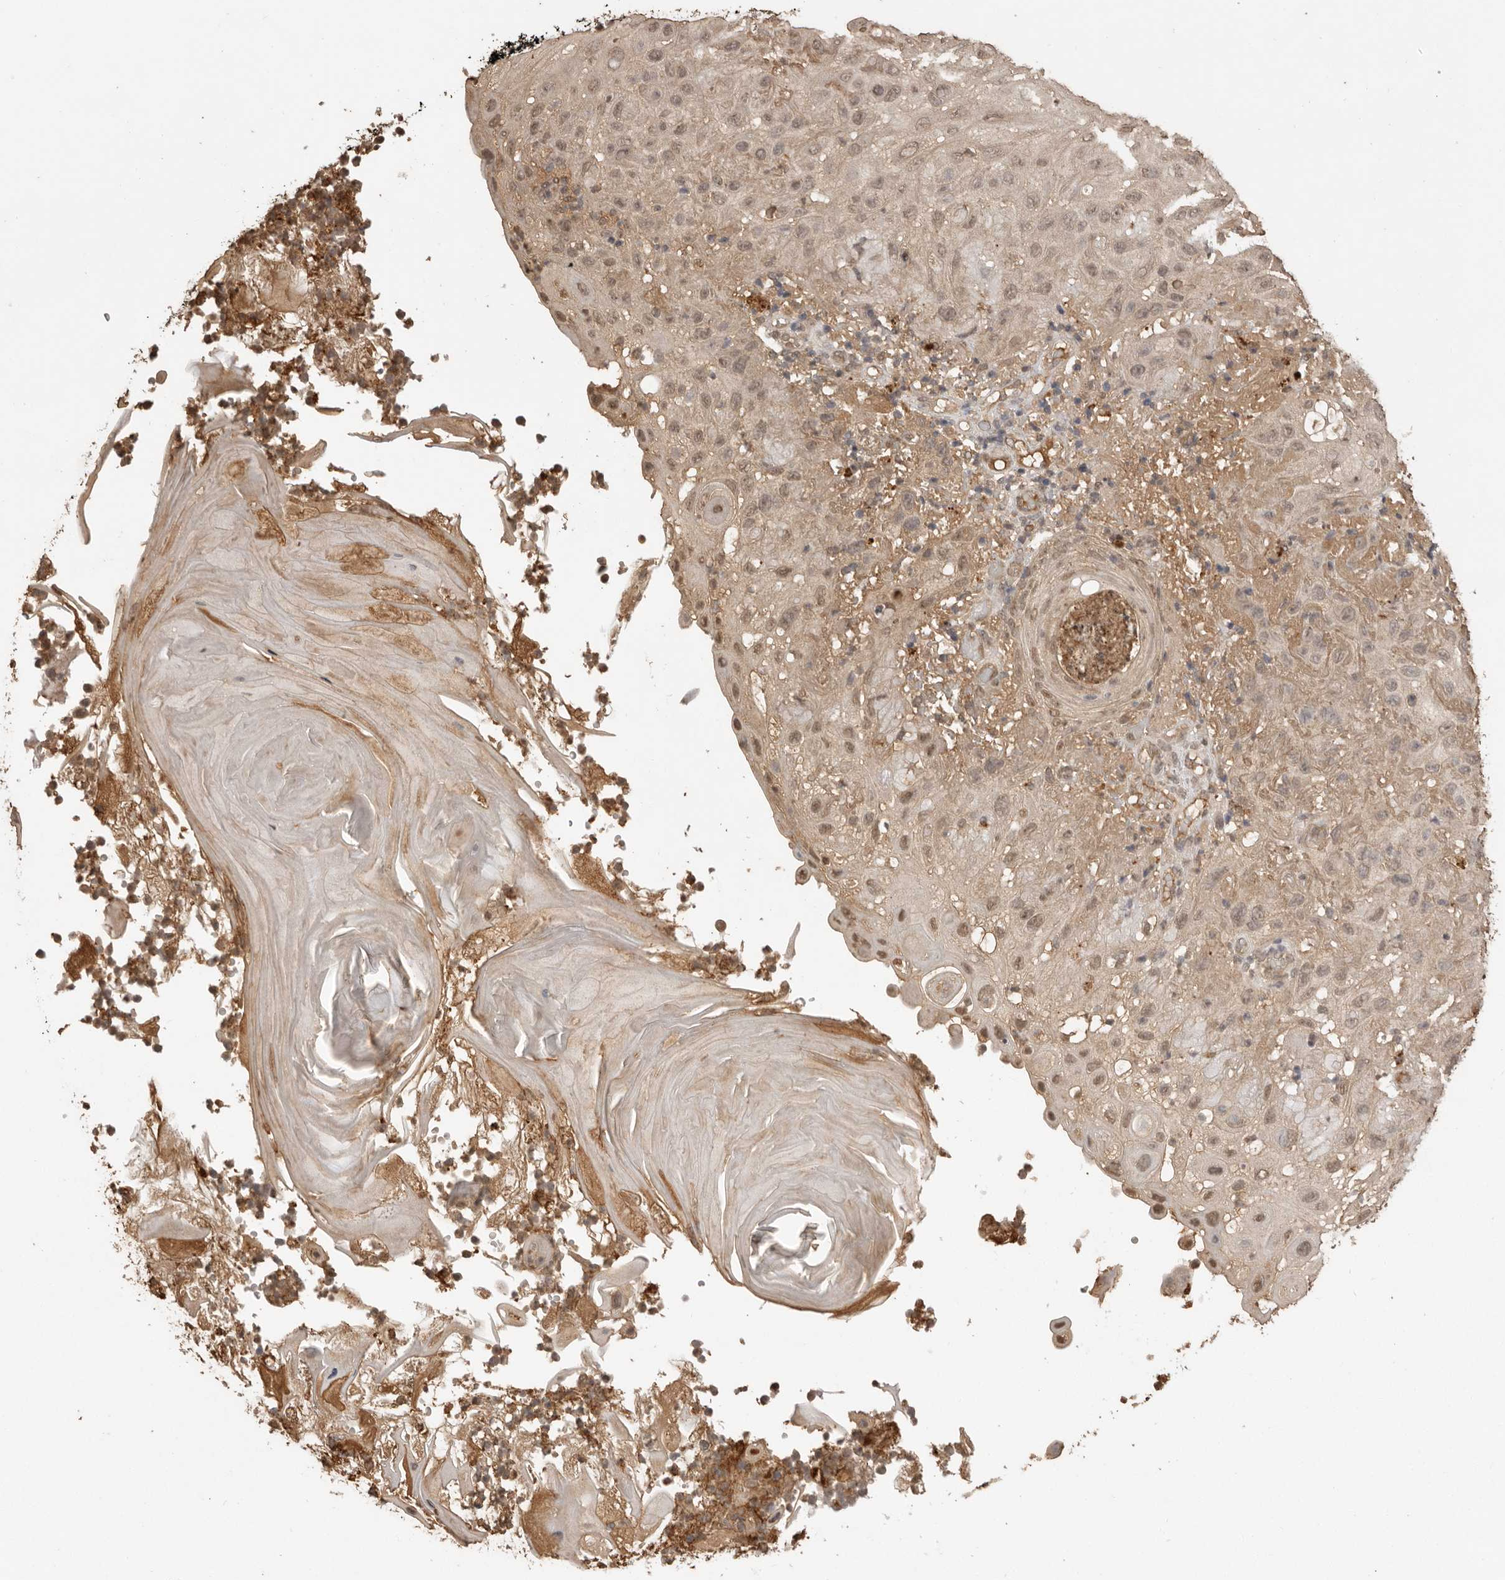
{"staining": {"intensity": "weak", "quantity": "25%-75%", "location": "nuclear"}, "tissue": "skin cancer", "cell_type": "Tumor cells", "image_type": "cancer", "snomed": [{"axis": "morphology", "description": "Normal tissue, NOS"}, {"axis": "morphology", "description": "Squamous cell carcinoma, NOS"}, {"axis": "topography", "description": "Skin"}], "caption": "This histopathology image reveals immunohistochemistry (IHC) staining of skin cancer, with low weak nuclear staining in approximately 25%-75% of tumor cells.", "gene": "JAG2", "patient": {"sex": "female", "age": 96}}